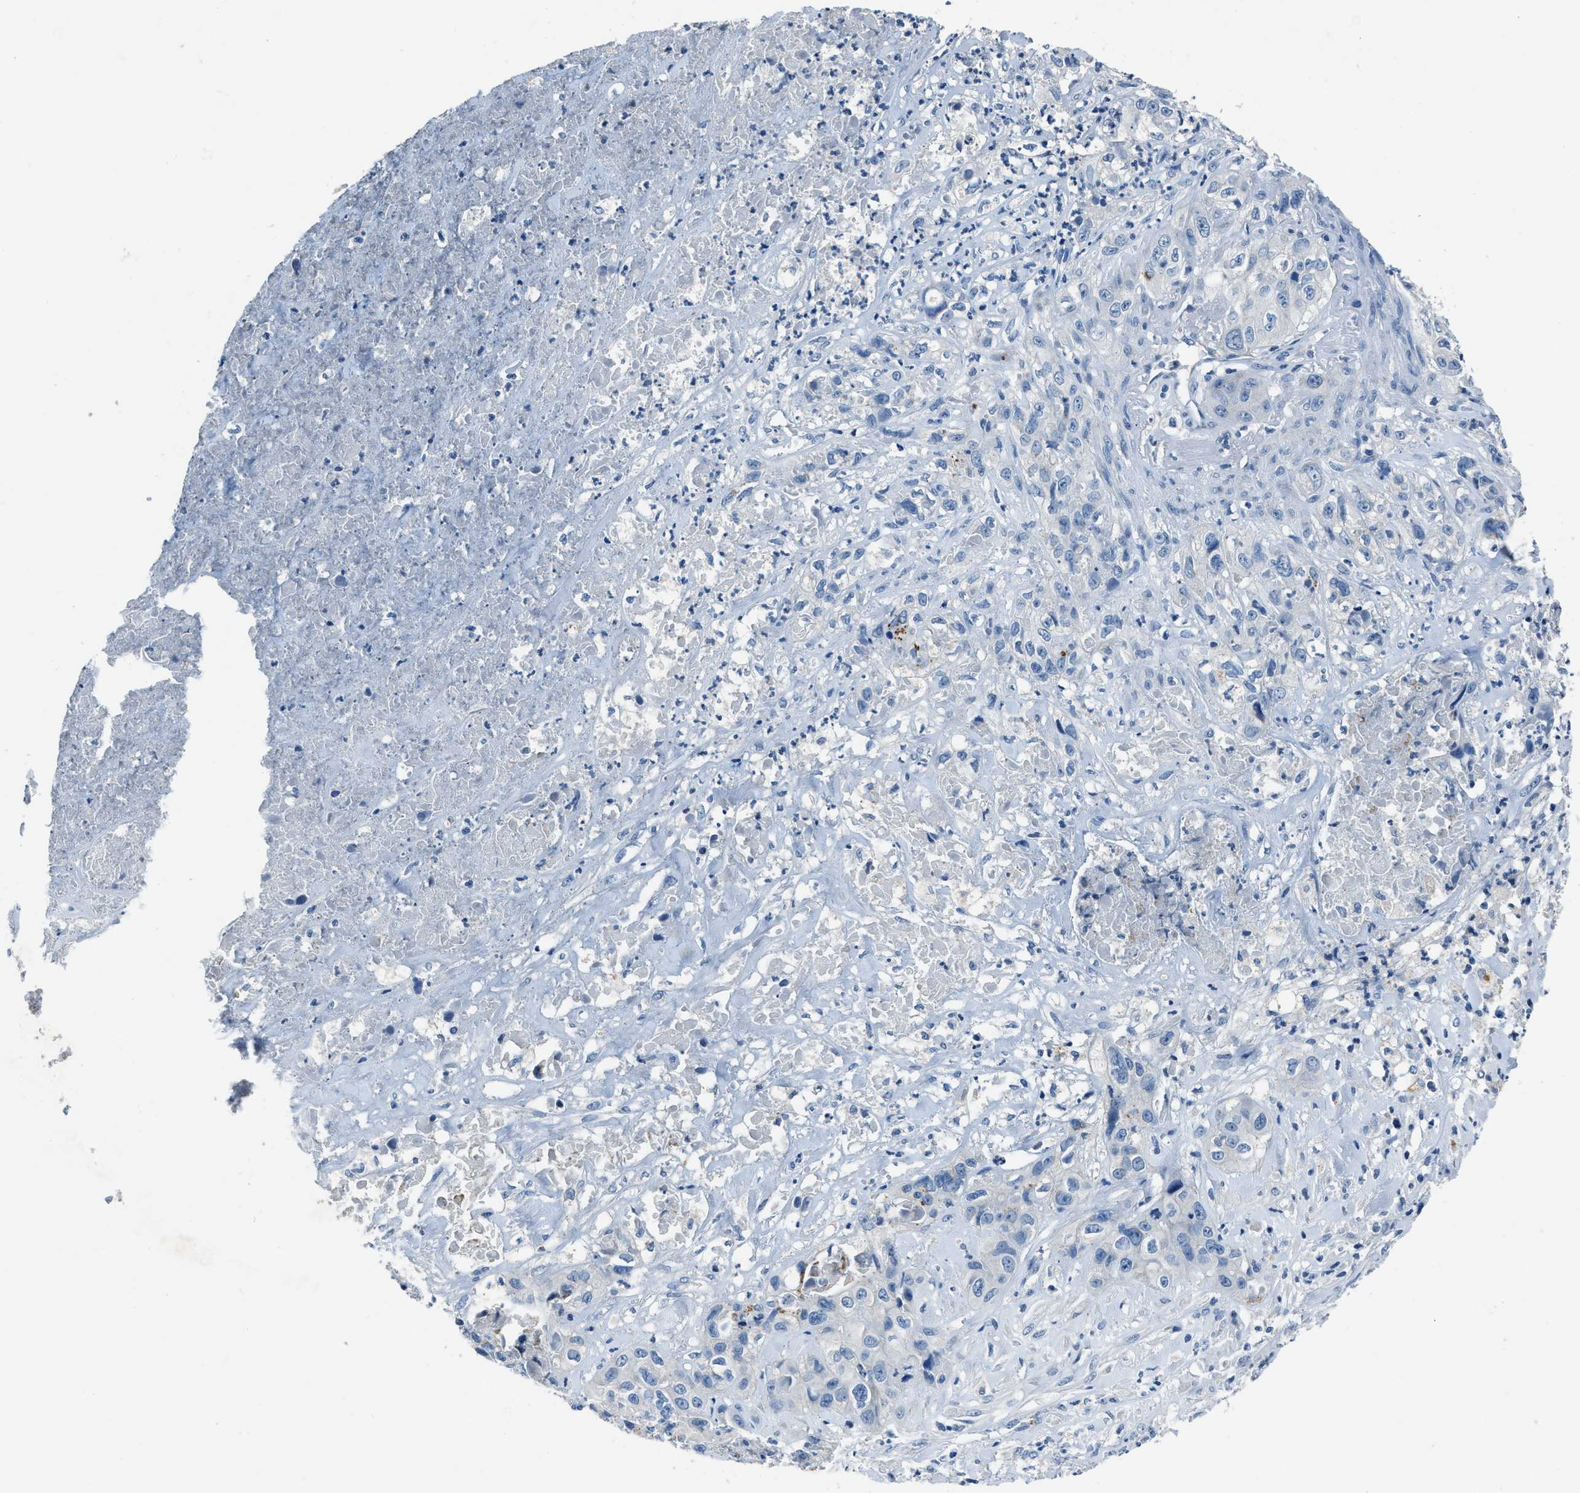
{"staining": {"intensity": "moderate", "quantity": "25%-75%", "location": "cytoplasmic/membranous"}, "tissue": "liver cancer", "cell_type": "Tumor cells", "image_type": "cancer", "snomed": [{"axis": "morphology", "description": "Cholangiocarcinoma"}, {"axis": "topography", "description": "Liver"}], "caption": "Moderate cytoplasmic/membranous expression for a protein is seen in approximately 25%-75% of tumor cells of liver cancer (cholangiocarcinoma) using immunohistochemistry.", "gene": "ADAM2", "patient": {"sex": "female", "age": 61}}